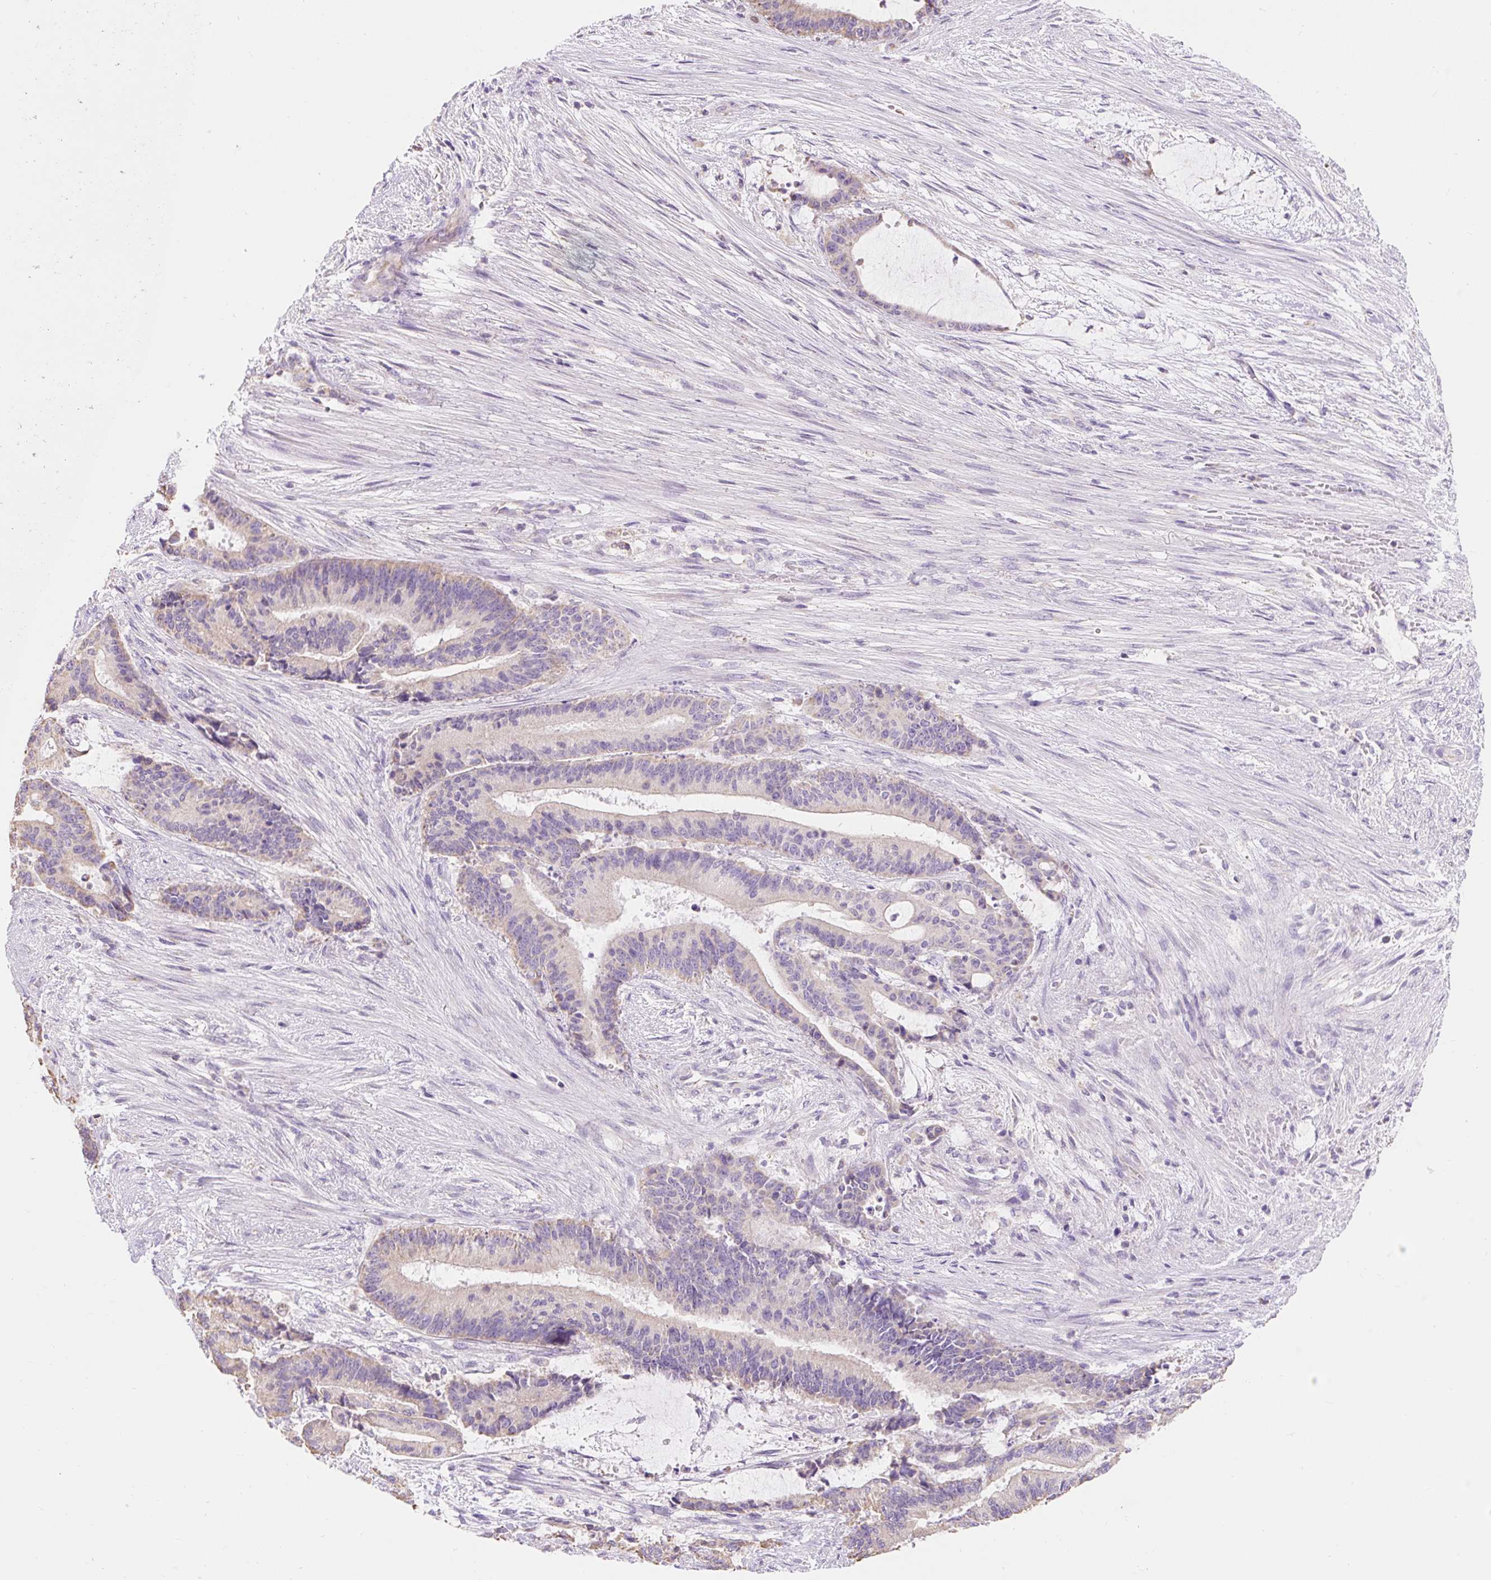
{"staining": {"intensity": "negative", "quantity": "none", "location": "none"}, "tissue": "liver cancer", "cell_type": "Tumor cells", "image_type": "cancer", "snomed": [{"axis": "morphology", "description": "Normal tissue, NOS"}, {"axis": "morphology", "description": "Cholangiocarcinoma"}, {"axis": "topography", "description": "Liver"}, {"axis": "topography", "description": "Peripheral nerve tissue"}], "caption": "A micrograph of human liver cancer is negative for staining in tumor cells.", "gene": "DHX35", "patient": {"sex": "female", "age": 73}}